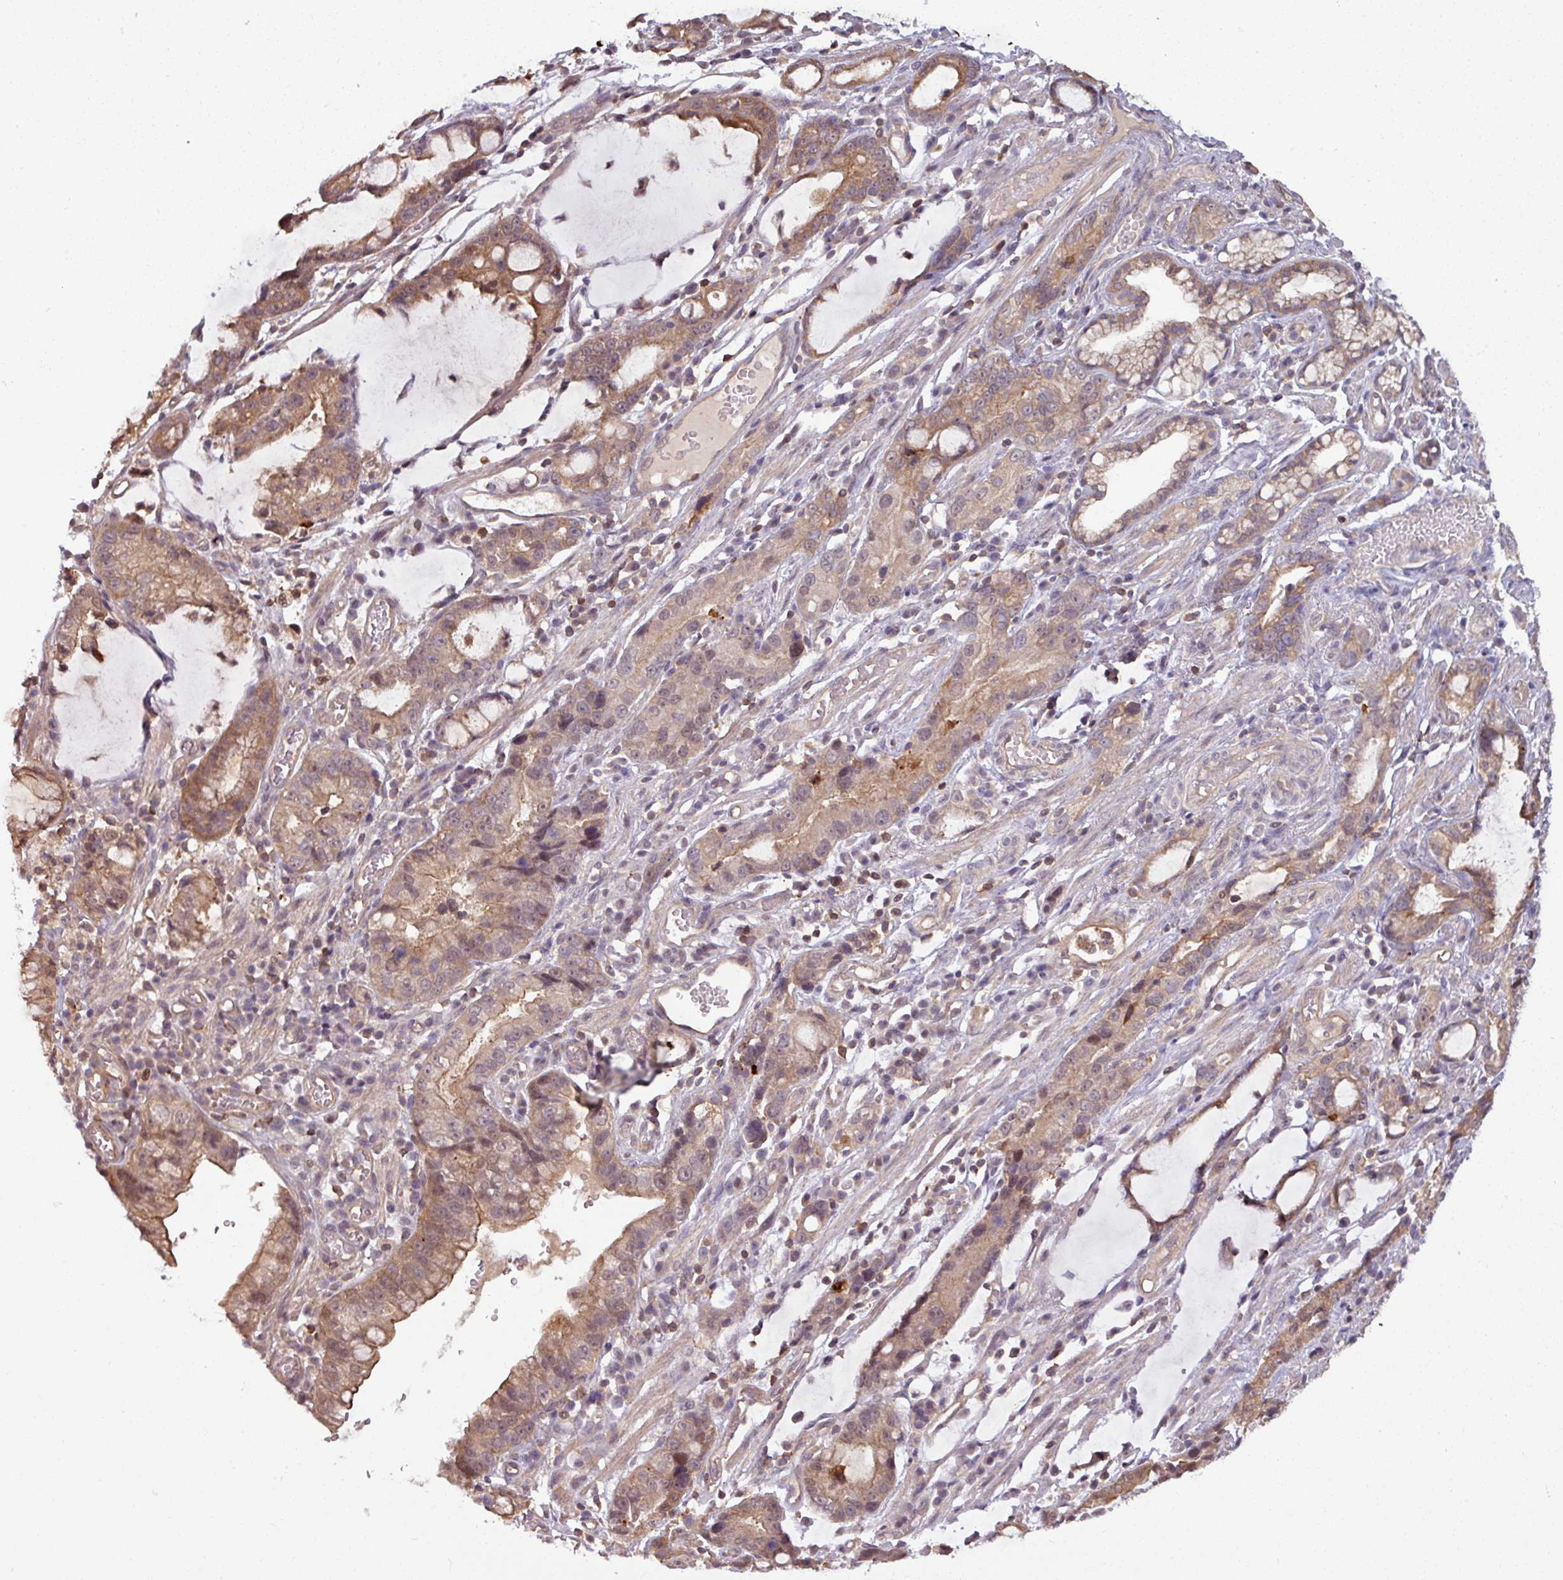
{"staining": {"intensity": "moderate", "quantity": ">75%", "location": "cytoplasmic/membranous"}, "tissue": "stomach cancer", "cell_type": "Tumor cells", "image_type": "cancer", "snomed": [{"axis": "morphology", "description": "Adenocarcinoma, NOS"}, {"axis": "topography", "description": "Stomach"}], "caption": "Tumor cells display medium levels of moderate cytoplasmic/membranous positivity in about >75% of cells in human stomach adenocarcinoma. (DAB IHC, brown staining for protein, blue staining for nuclei).", "gene": "TUSC3", "patient": {"sex": "male", "age": 55}}